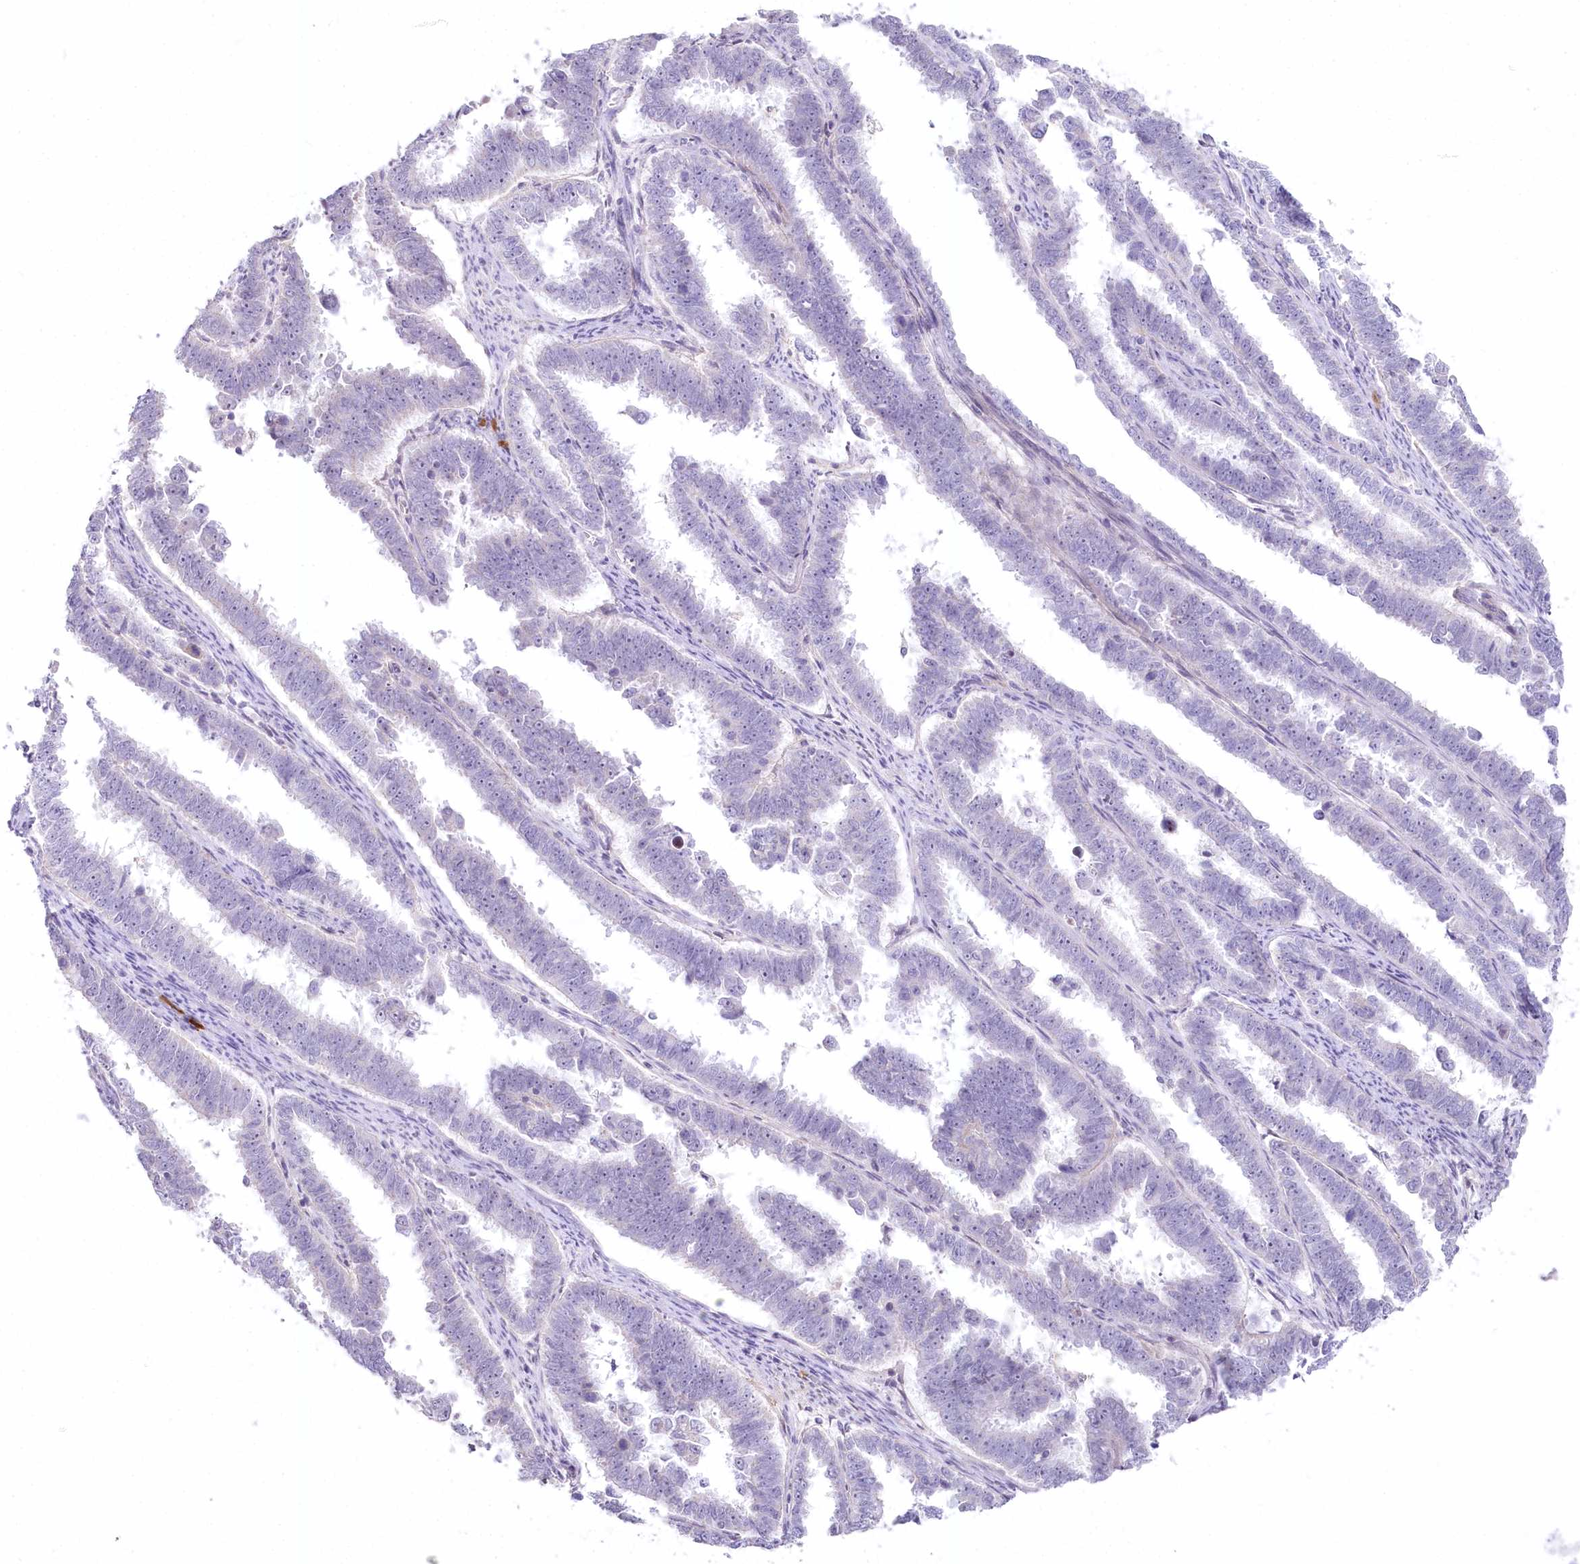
{"staining": {"intensity": "negative", "quantity": "none", "location": "none"}, "tissue": "endometrial cancer", "cell_type": "Tumor cells", "image_type": "cancer", "snomed": [{"axis": "morphology", "description": "Adenocarcinoma, NOS"}, {"axis": "topography", "description": "Endometrium"}], "caption": "Image shows no protein expression in tumor cells of endometrial cancer (adenocarcinoma) tissue. (IHC, brightfield microscopy, high magnification).", "gene": "MYOZ1", "patient": {"sex": "female", "age": 75}}